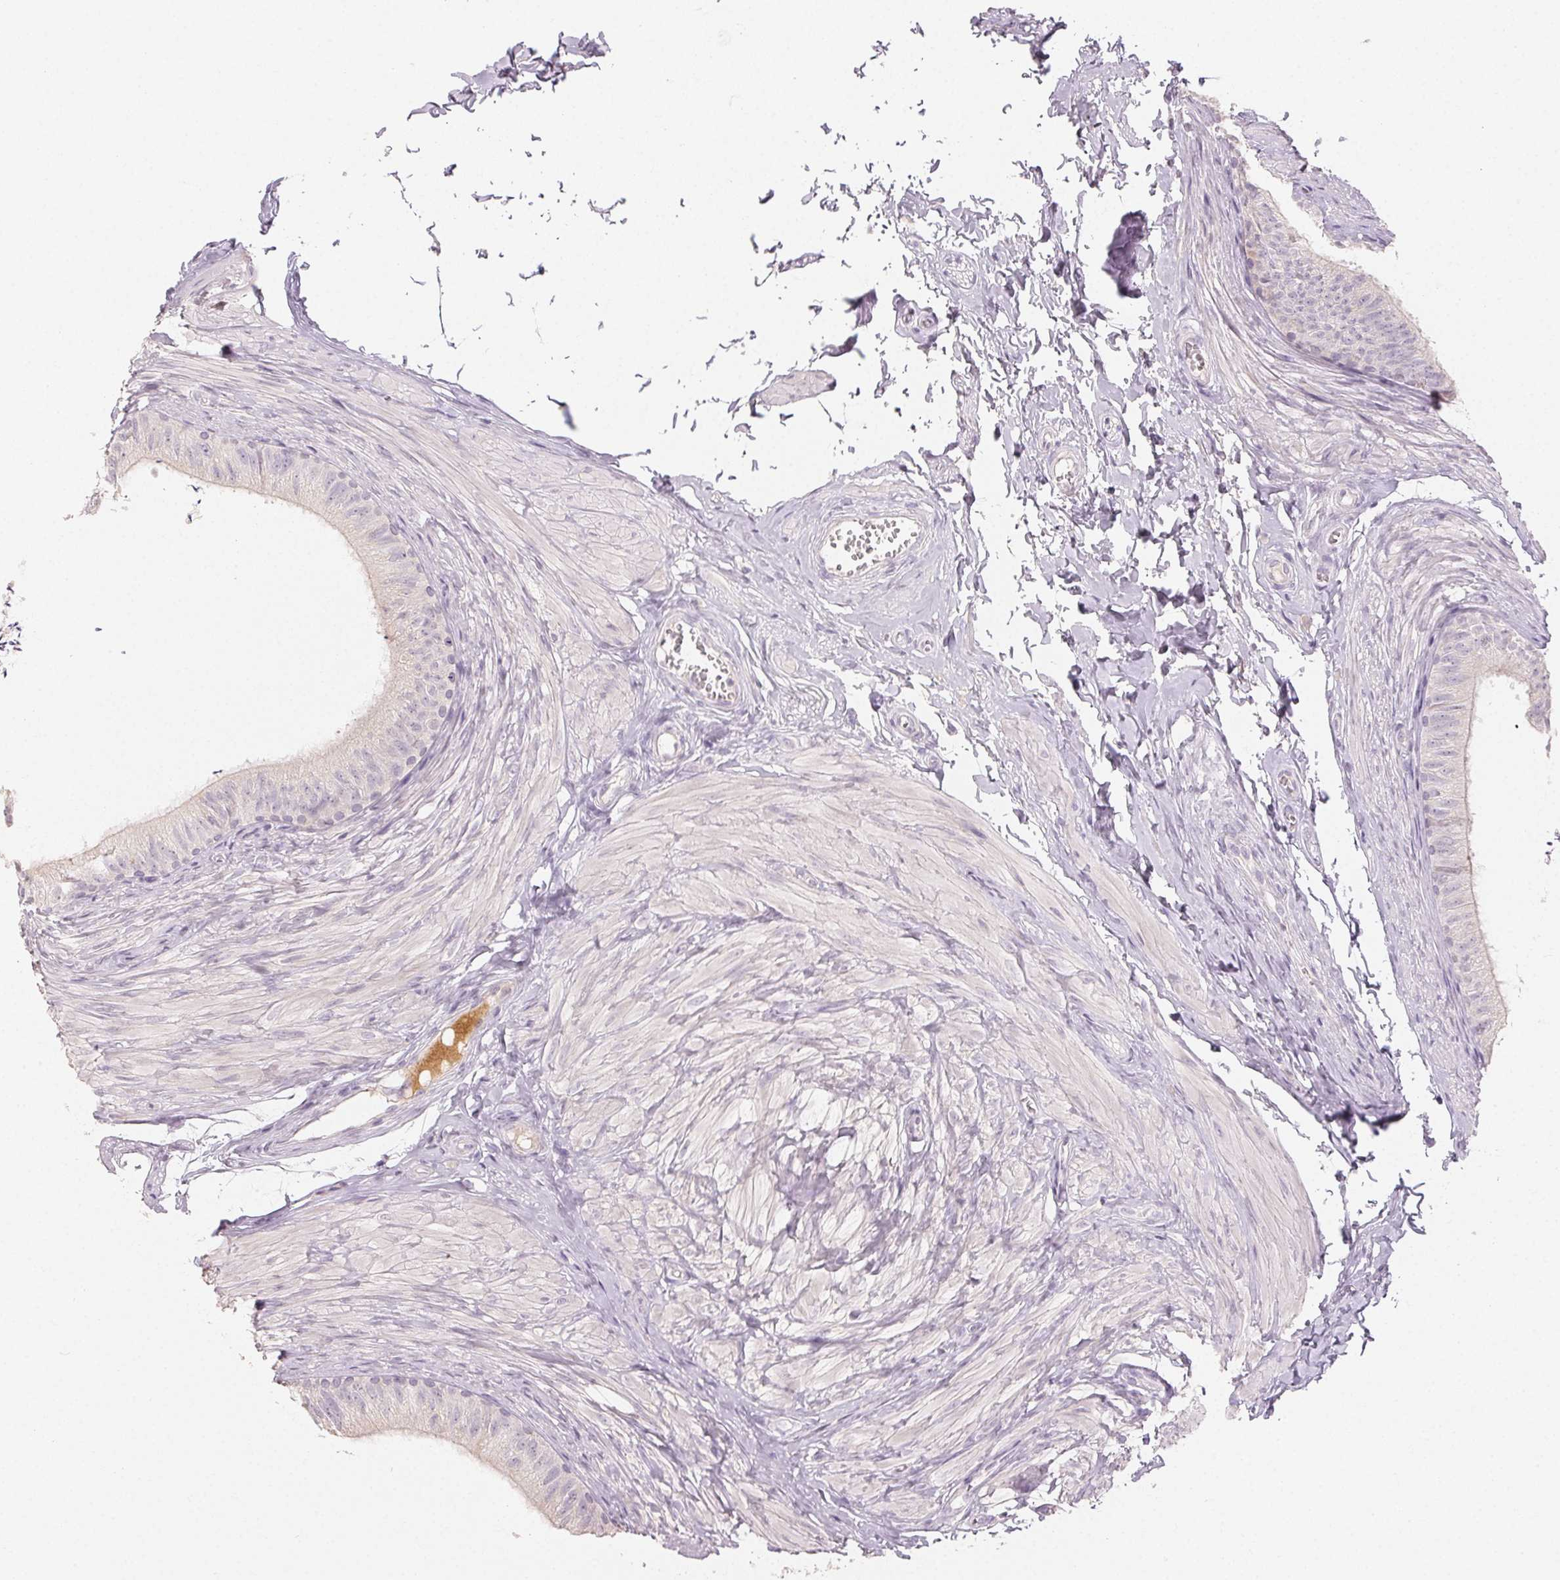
{"staining": {"intensity": "negative", "quantity": "none", "location": "none"}, "tissue": "epididymis", "cell_type": "Glandular cells", "image_type": "normal", "snomed": [{"axis": "morphology", "description": "Normal tissue, NOS"}, {"axis": "topography", "description": "Epididymis, spermatic cord, NOS"}, {"axis": "topography", "description": "Epididymis"}, {"axis": "topography", "description": "Peripheral nerve tissue"}], "caption": "This micrograph is of normal epididymis stained with immunohistochemistry to label a protein in brown with the nuclei are counter-stained blue. There is no positivity in glandular cells.", "gene": "LVRN", "patient": {"sex": "male", "age": 29}}